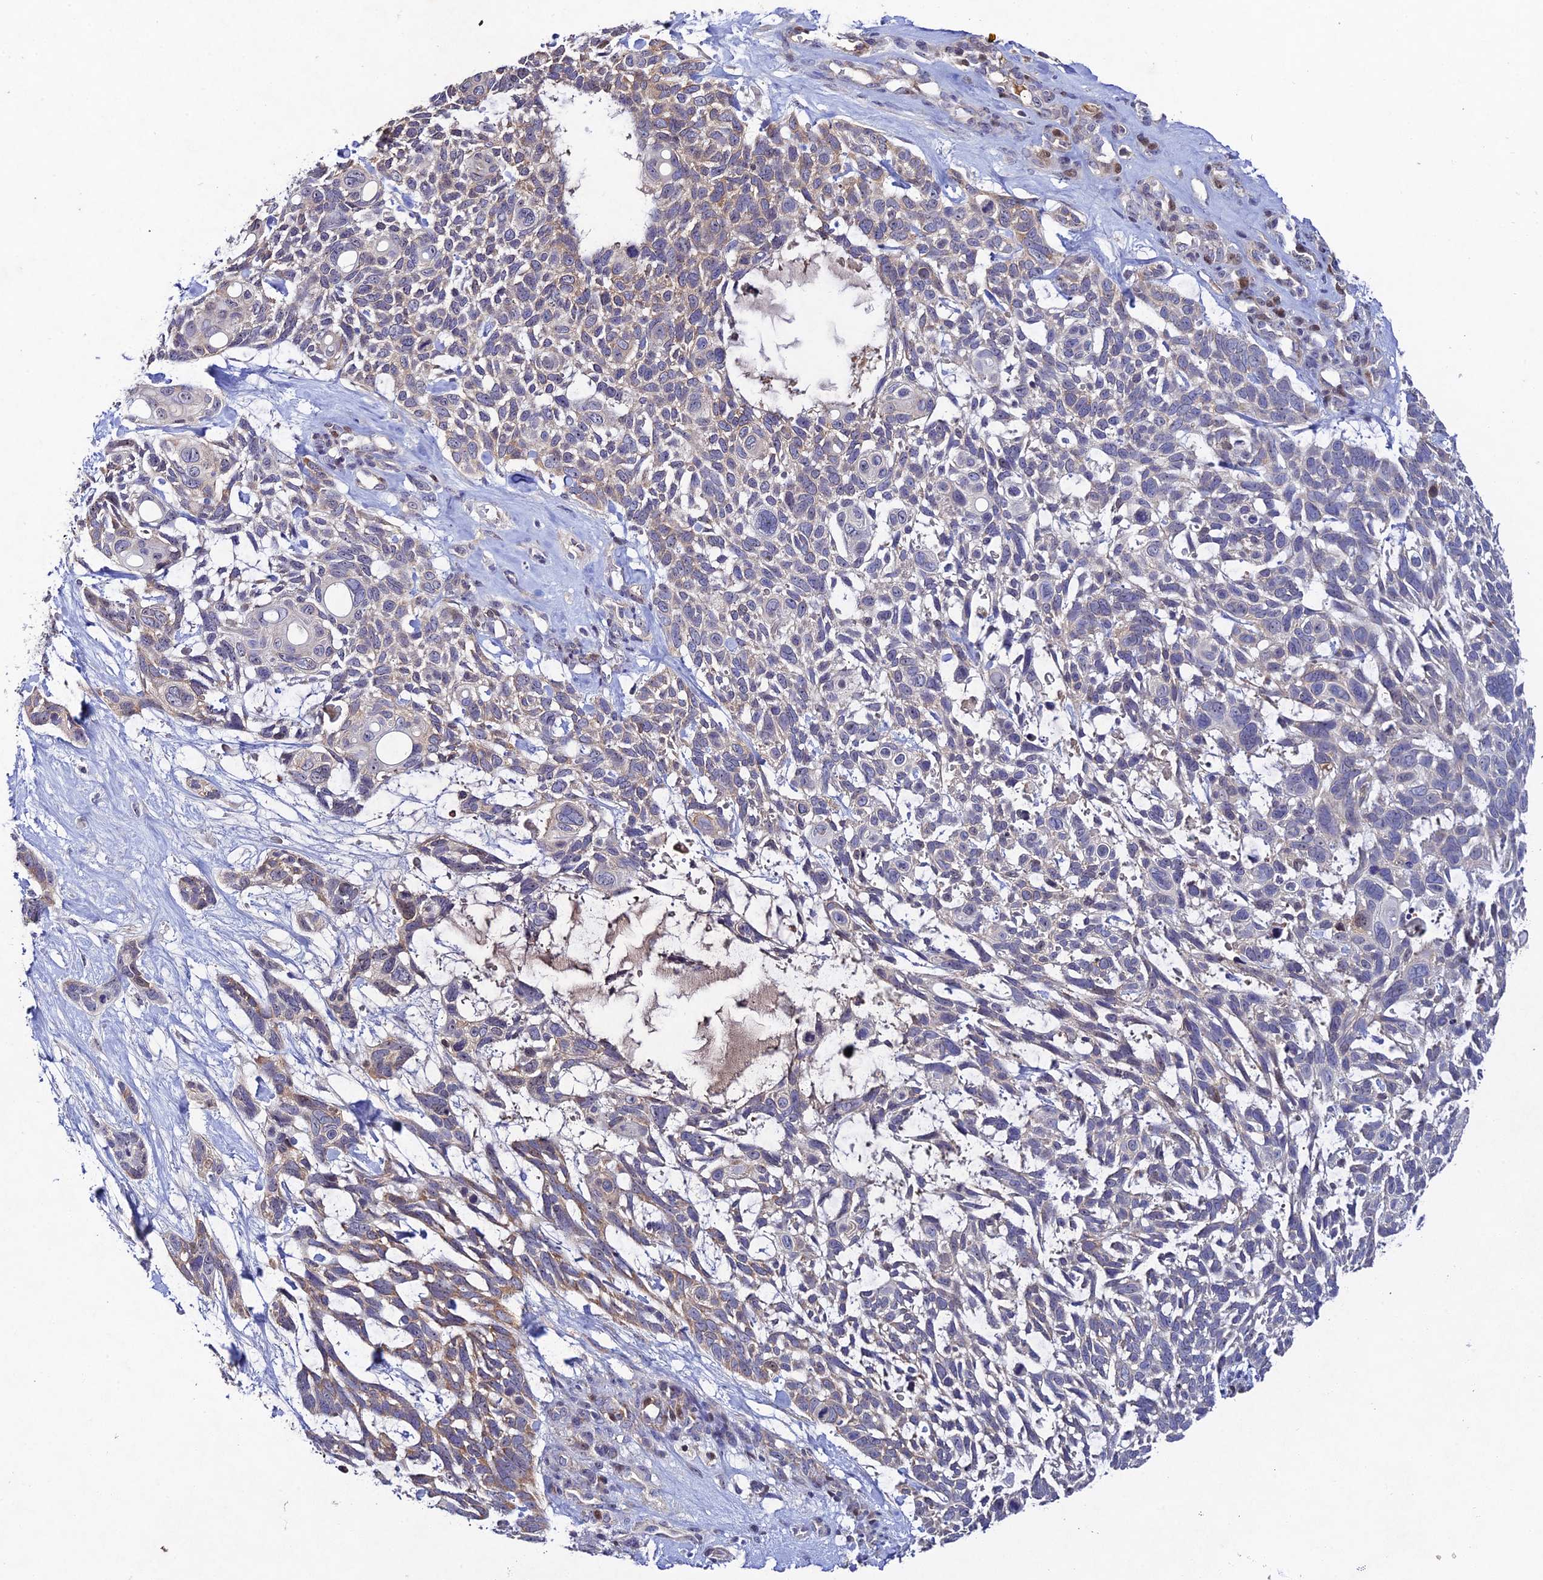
{"staining": {"intensity": "weak", "quantity": "<25%", "location": "cytoplasmic/membranous"}, "tissue": "skin cancer", "cell_type": "Tumor cells", "image_type": "cancer", "snomed": [{"axis": "morphology", "description": "Basal cell carcinoma"}, {"axis": "topography", "description": "Skin"}], "caption": "Immunohistochemical staining of human skin cancer (basal cell carcinoma) displays no significant staining in tumor cells.", "gene": "CHST5", "patient": {"sex": "male", "age": 88}}